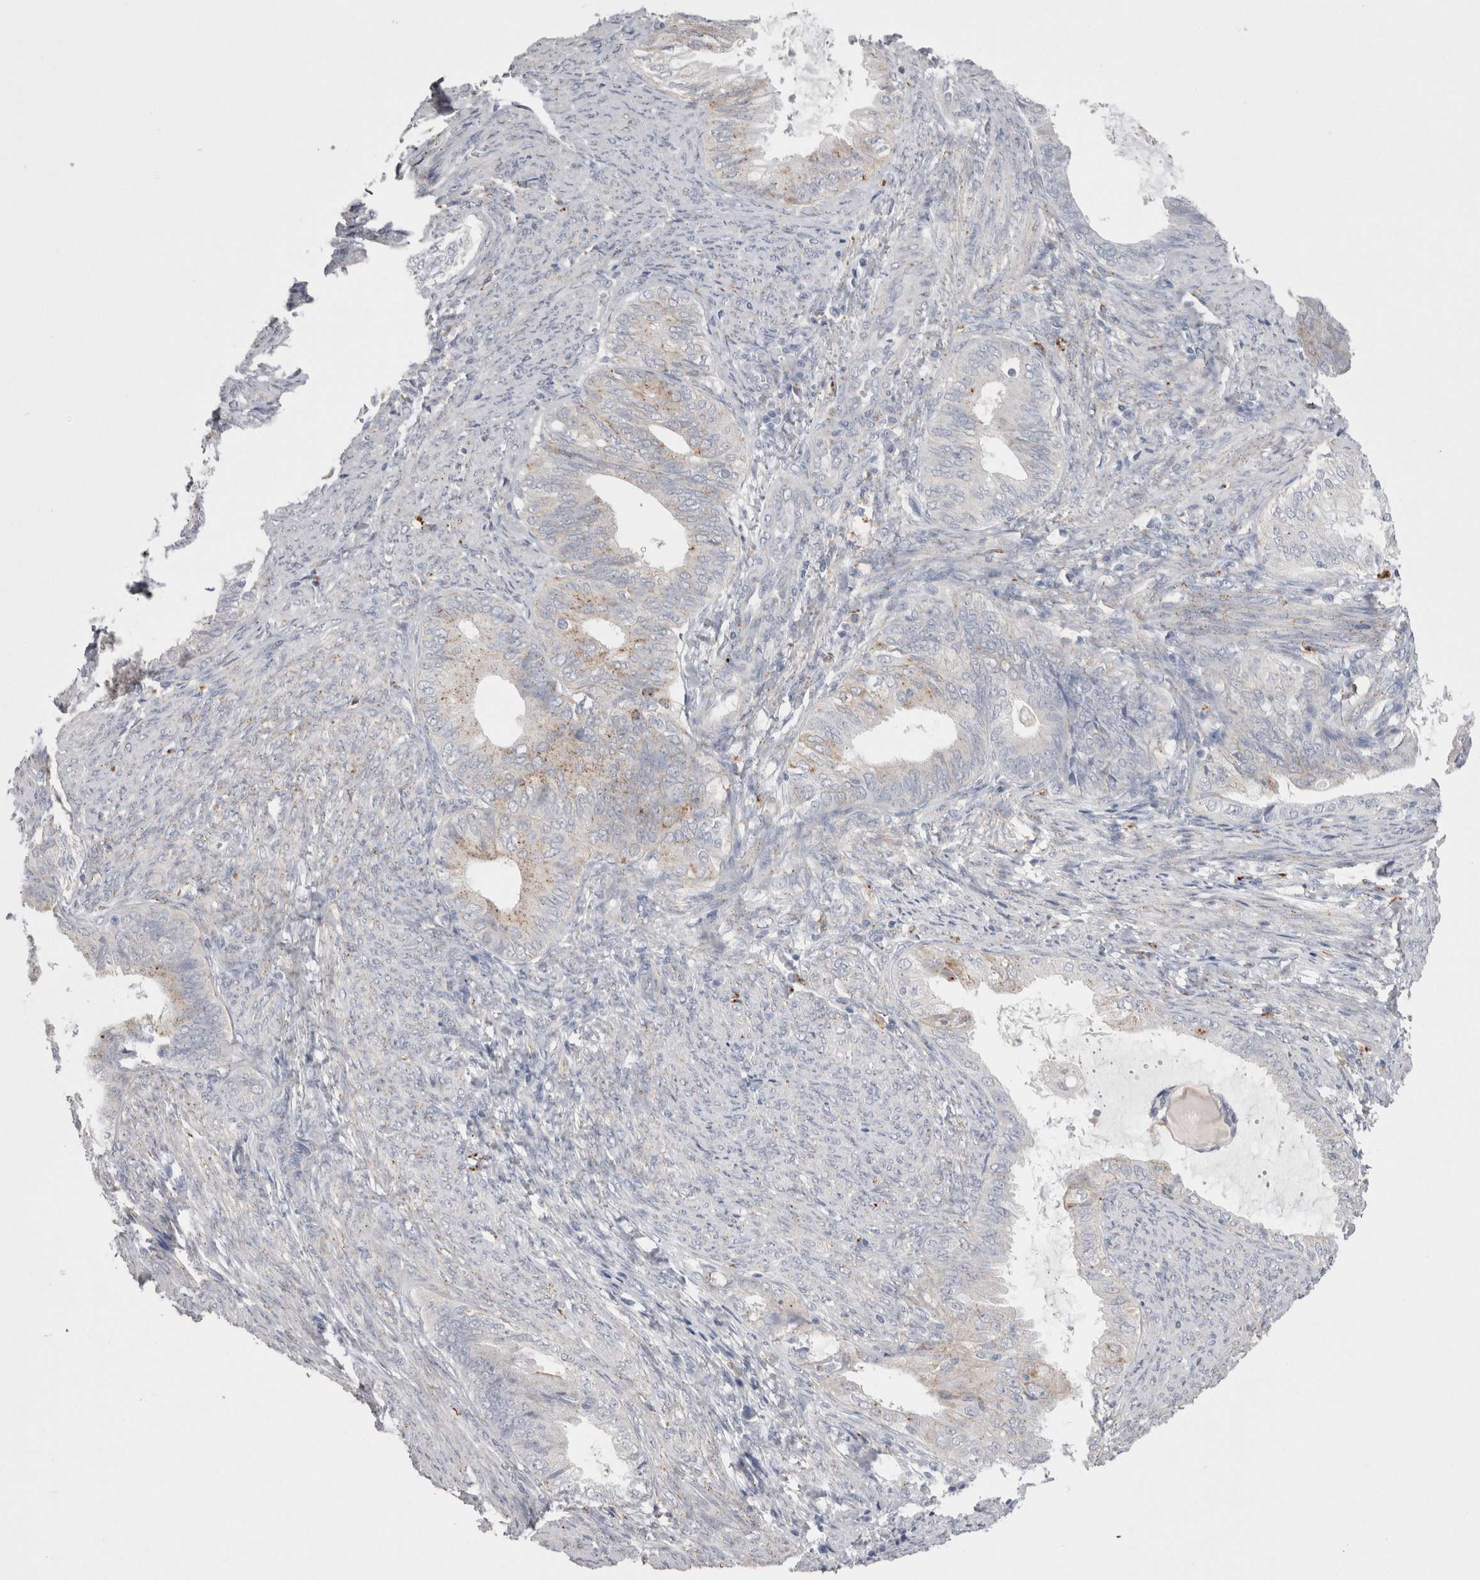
{"staining": {"intensity": "weak", "quantity": "<25%", "location": "cytoplasmic/membranous"}, "tissue": "endometrial cancer", "cell_type": "Tumor cells", "image_type": "cancer", "snomed": [{"axis": "morphology", "description": "Adenocarcinoma, NOS"}, {"axis": "topography", "description": "Endometrium"}], "caption": "Immunohistochemistry (IHC) micrograph of human endometrial adenocarcinoma stained for a protein (brown), which demonstrates no staining in tumor cells.", "gene": "EPDR1", "patient": {"sex": "female", "age": 86}}